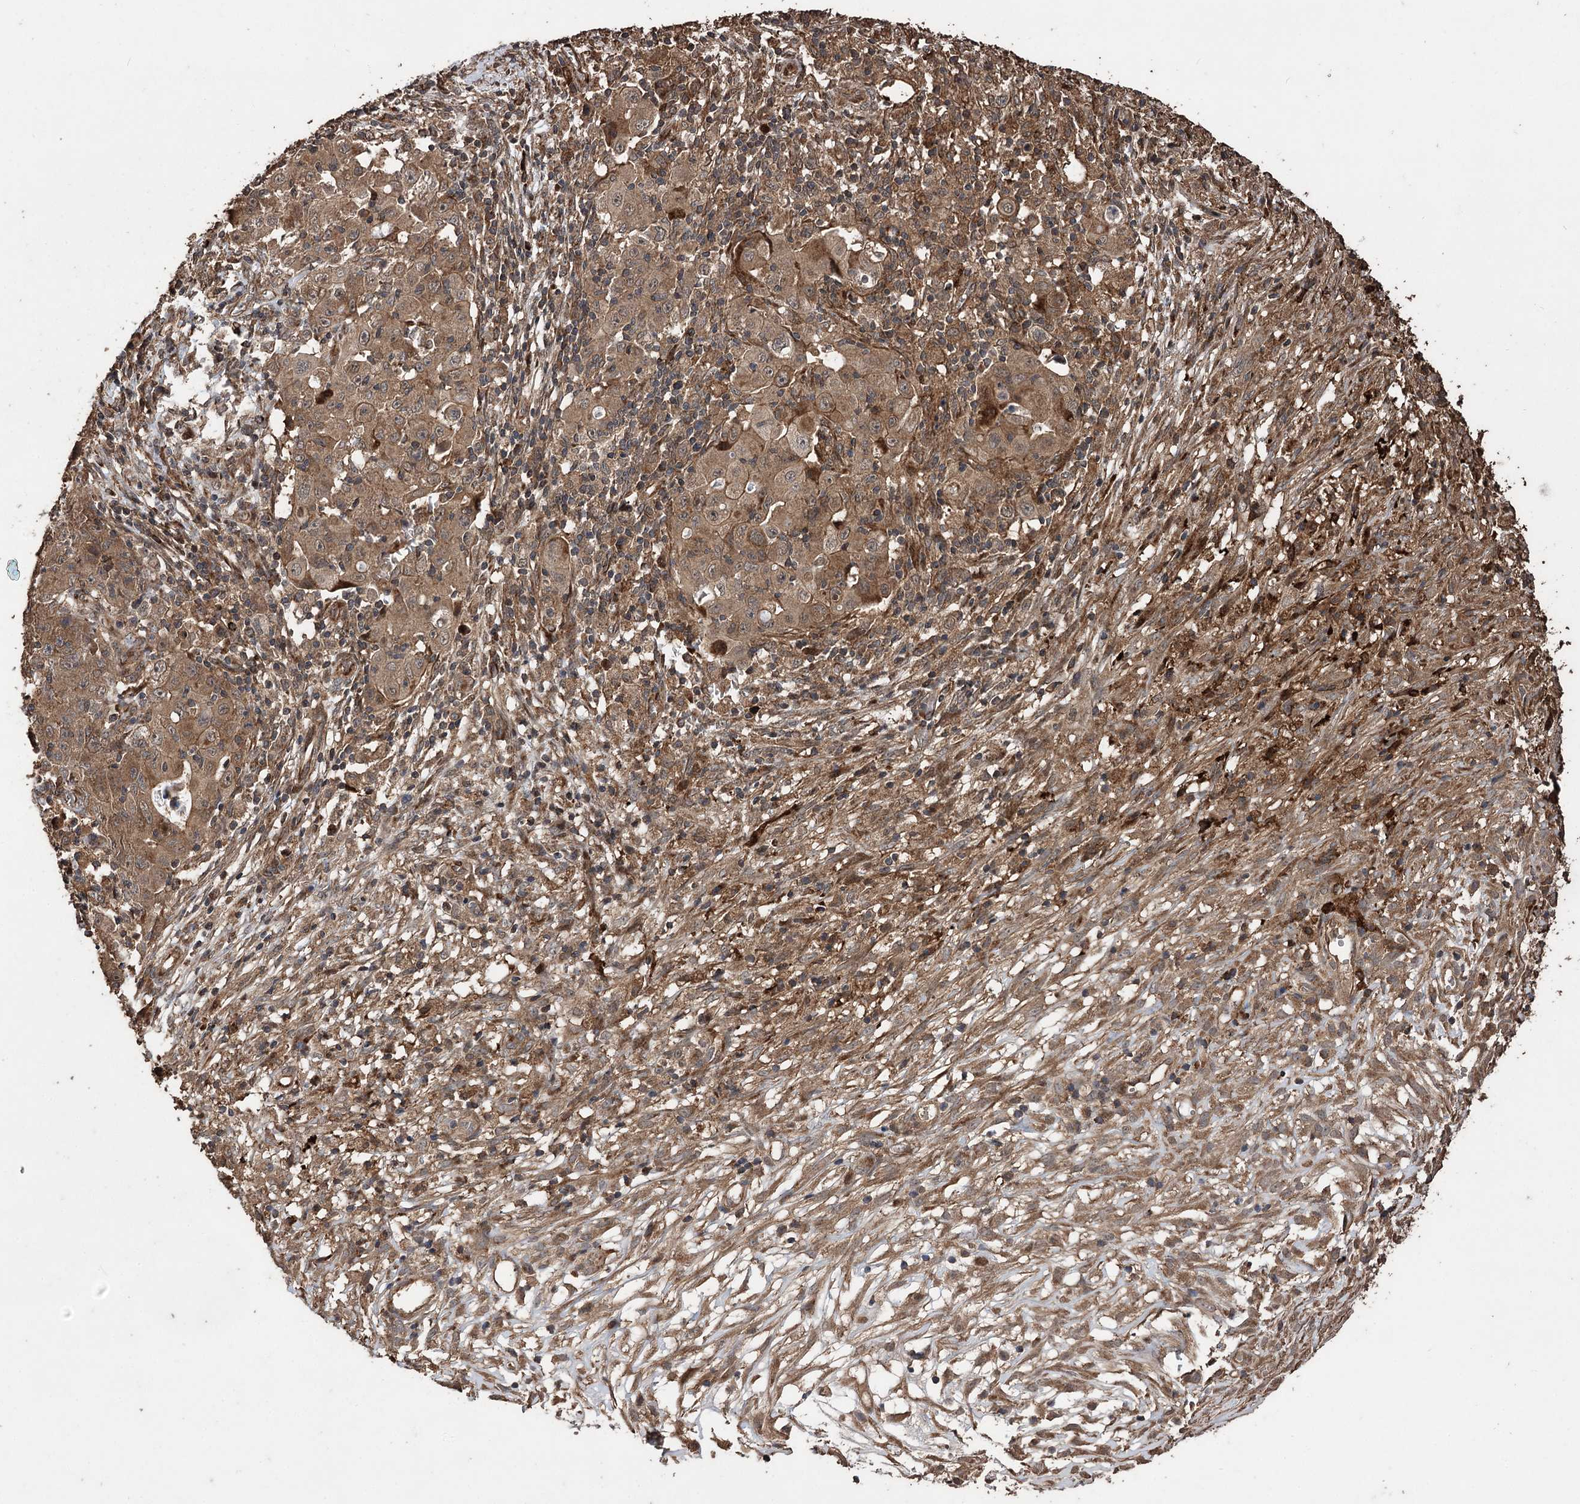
{"staining": {"intensity": "moderate", "quantity": ">75%", "location": "cytoplasmic/membranous"}, "tissue": "ovarian cancer", "cell_type": "Tumor cells", "image_type": "cancer", "snomed": [{"axis": "morphology", "description": "Carcinoma, endometroid"}, {"axis": "topography", "description": "Ovary"}], "caption": "IHC staining of ovarian cancer, which shows medium levels of moderate cytoplasmic/membranous expression in about >75% of tumor cells indicating moderate cytoplasmic/membranous protein positivity. The staining was performed using DAB (brown) for protein detection and nuclei were counterstained in hematoxylin (blue).", "gene": "RASSF3", "patient": {"sex": "female", "age": 42}}